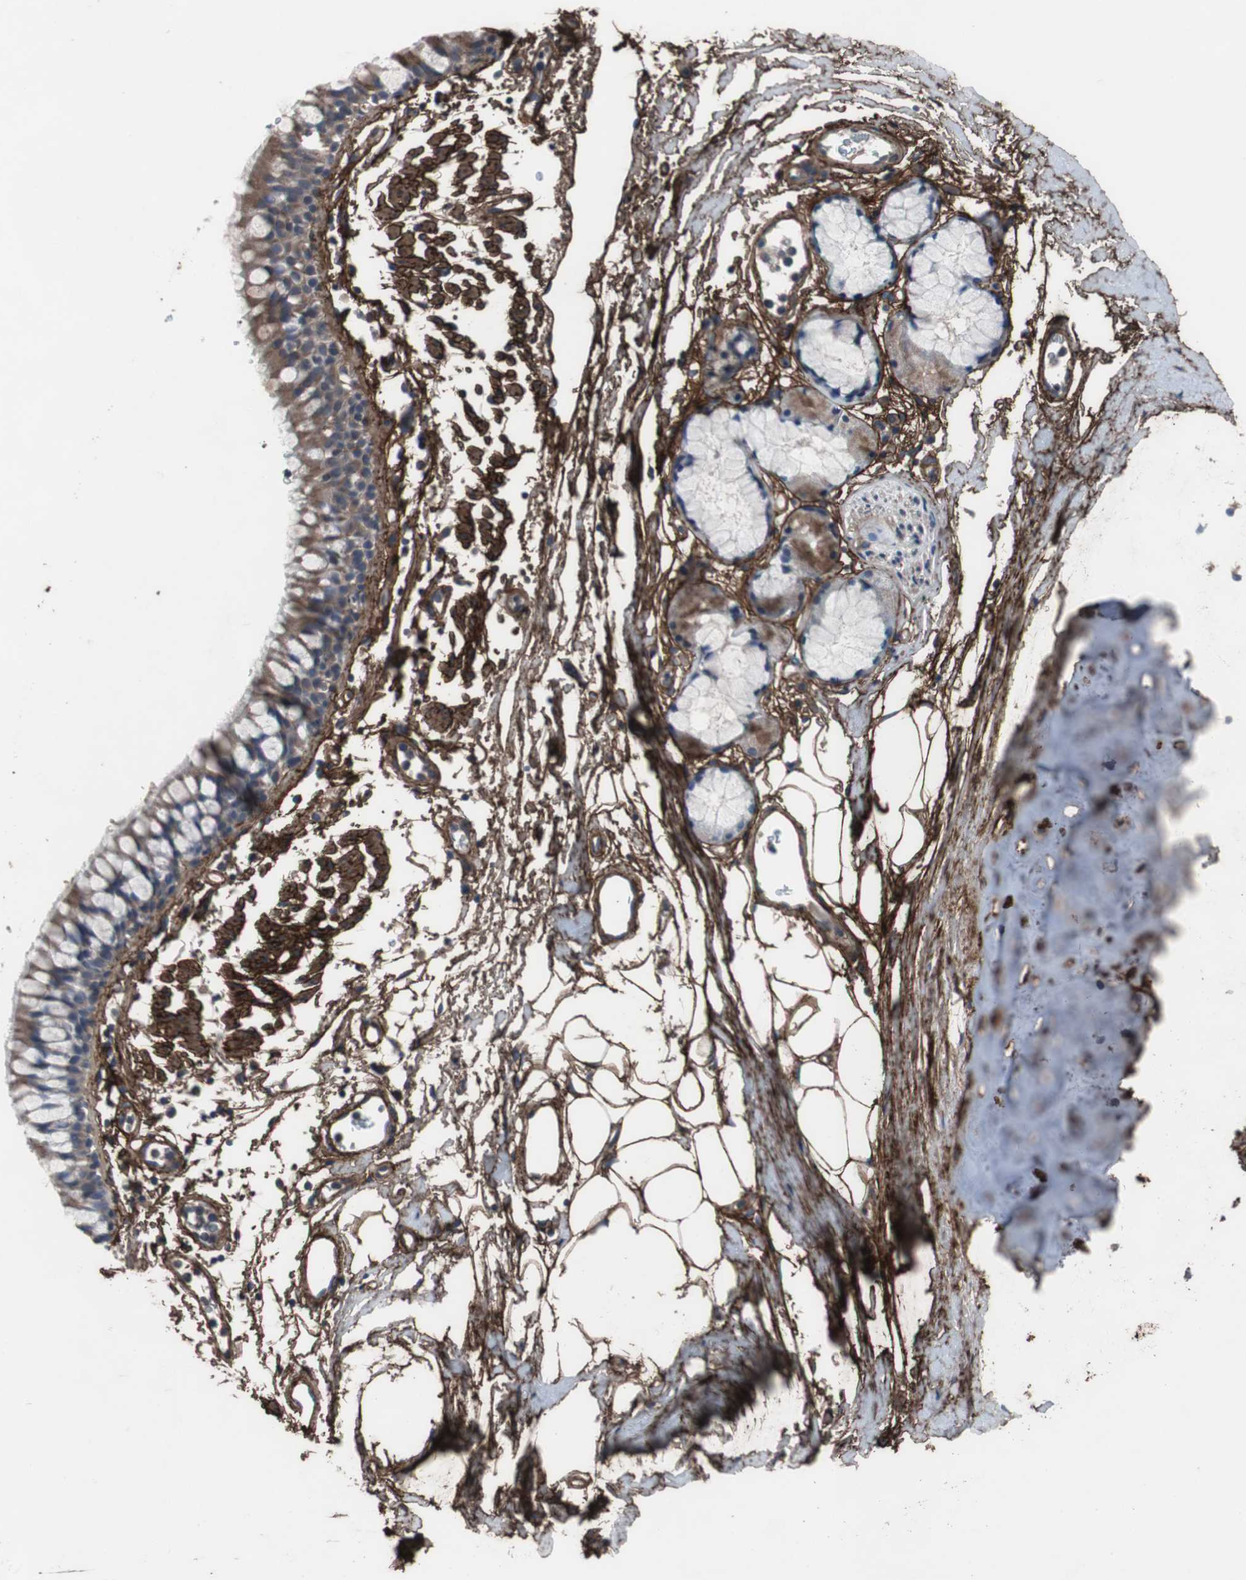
{"staining": {"intensity": "weak", "quantity": ">75%", "location": "cytoplasmic/membranous"}, "tissue": "bronchus", "cell_type": "Respiratory epithelial cells", "image_type": "normal", "snomed": [{"axis": "morphology", "description": "Normal tissue, NOS"}, {"axis": "topography", "description": "Bronchus"}], "caption": "Immunohistochemistry histopathology image of benign human bronchus stained for a protein (brown), which displays low levels of weak cytoplasmic/membranous positivity in approximately >75% of respiratory epithelial cells.", "gene": "COL6A2", "patient": {"sex": "female", "age": 73}}